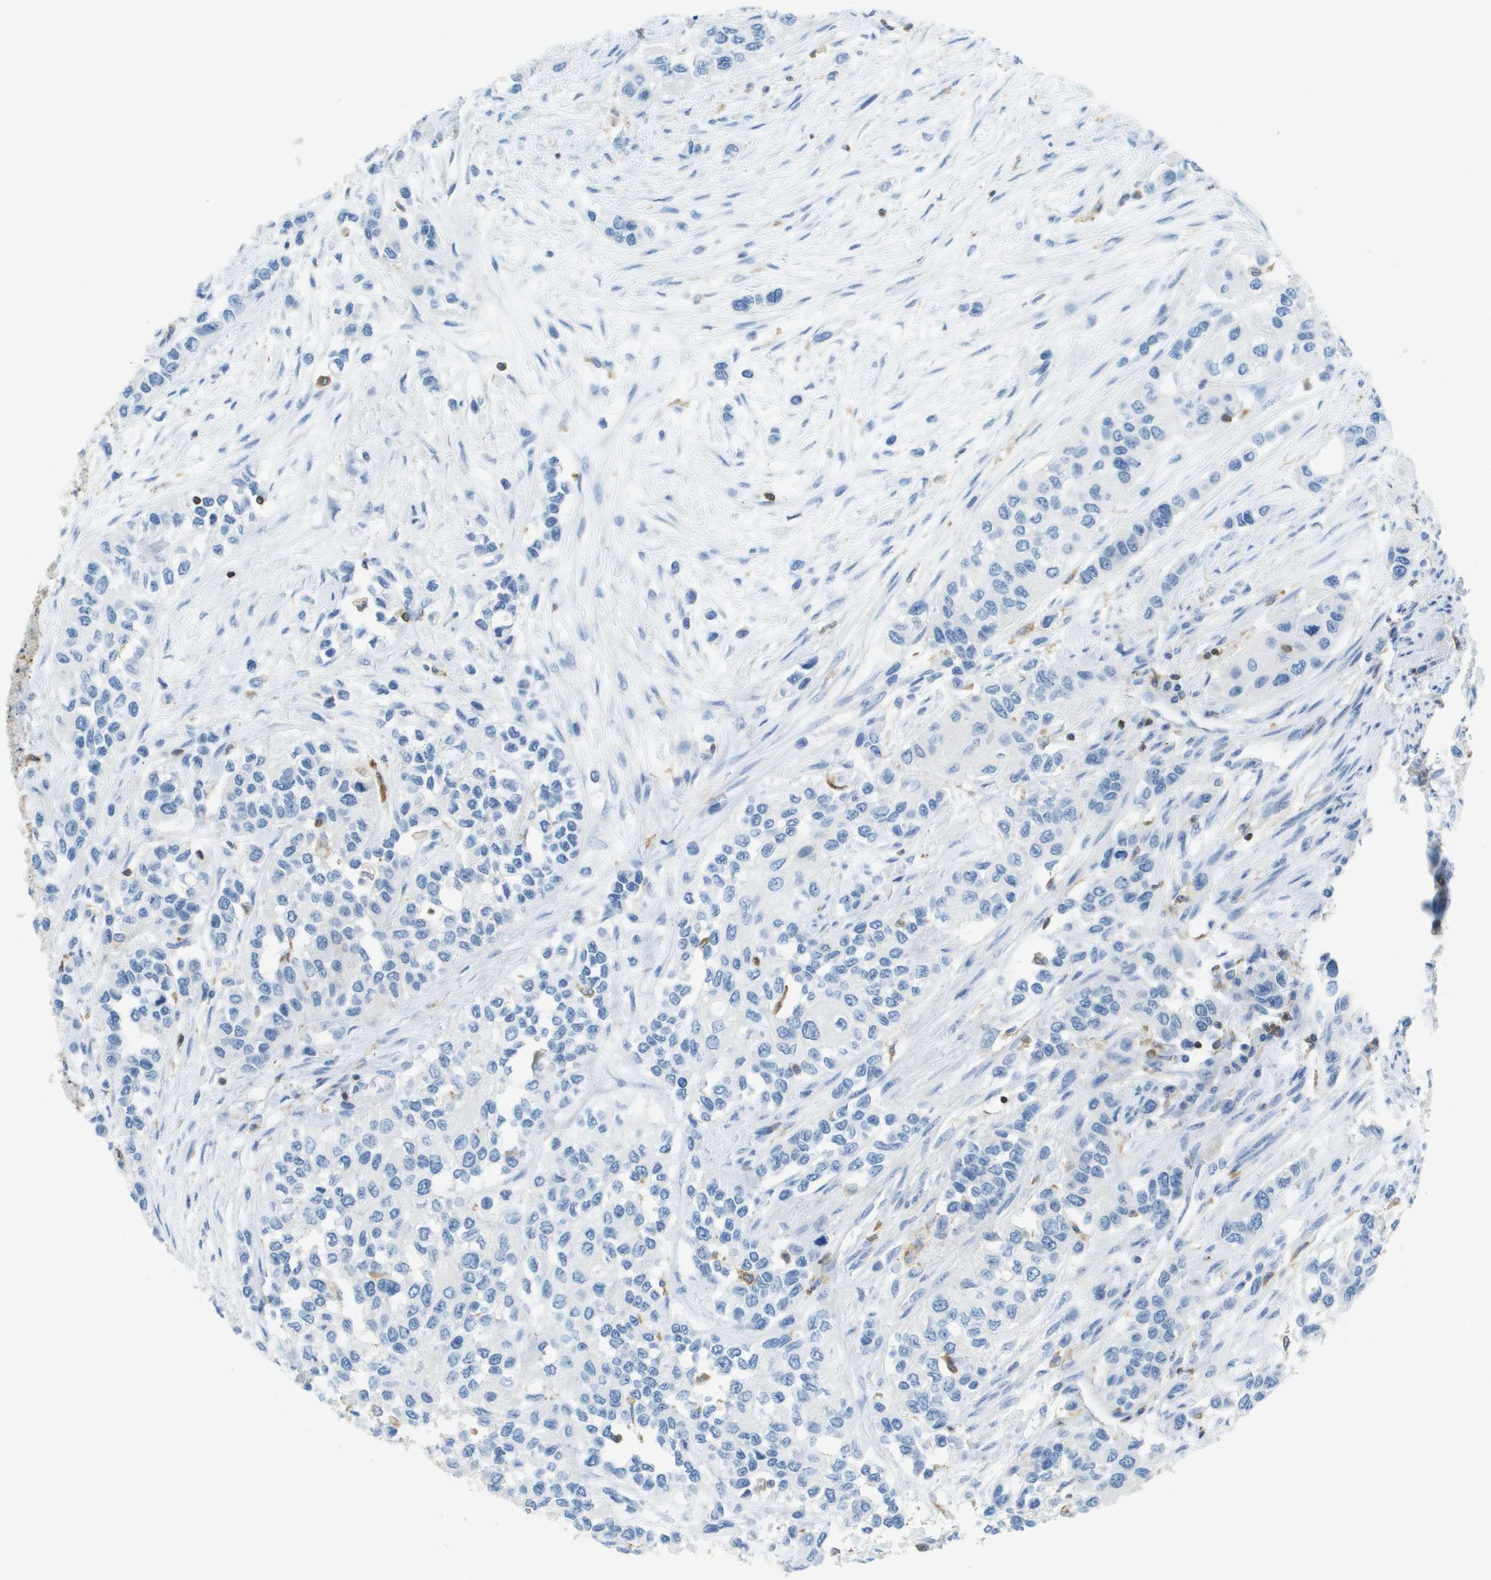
{"staining": {"intensity": "negative", "quantity": "none", "location": "none"}, "tissue": "urothelial cancer", "cell_type": "Tumor cells", "image_type": "cancer", "snomed": [{"axis": "morphology", "description": "Urothelial carcinoma, High grade"}, {"axis": "topography", "description": "Urinary bladder"}], "caption": "Immunohistochemistry micrograph of urothelial cancer stained for a protein (brown), which exhibits no expression in tumor cells. Brightfield microscopy of immunohistochemistry stained with DAB (brown) and hematoxylin (blue), captured at high magnification.", "gene": "APBB1IP", "patient": {"sex": "female", "age": 56}}